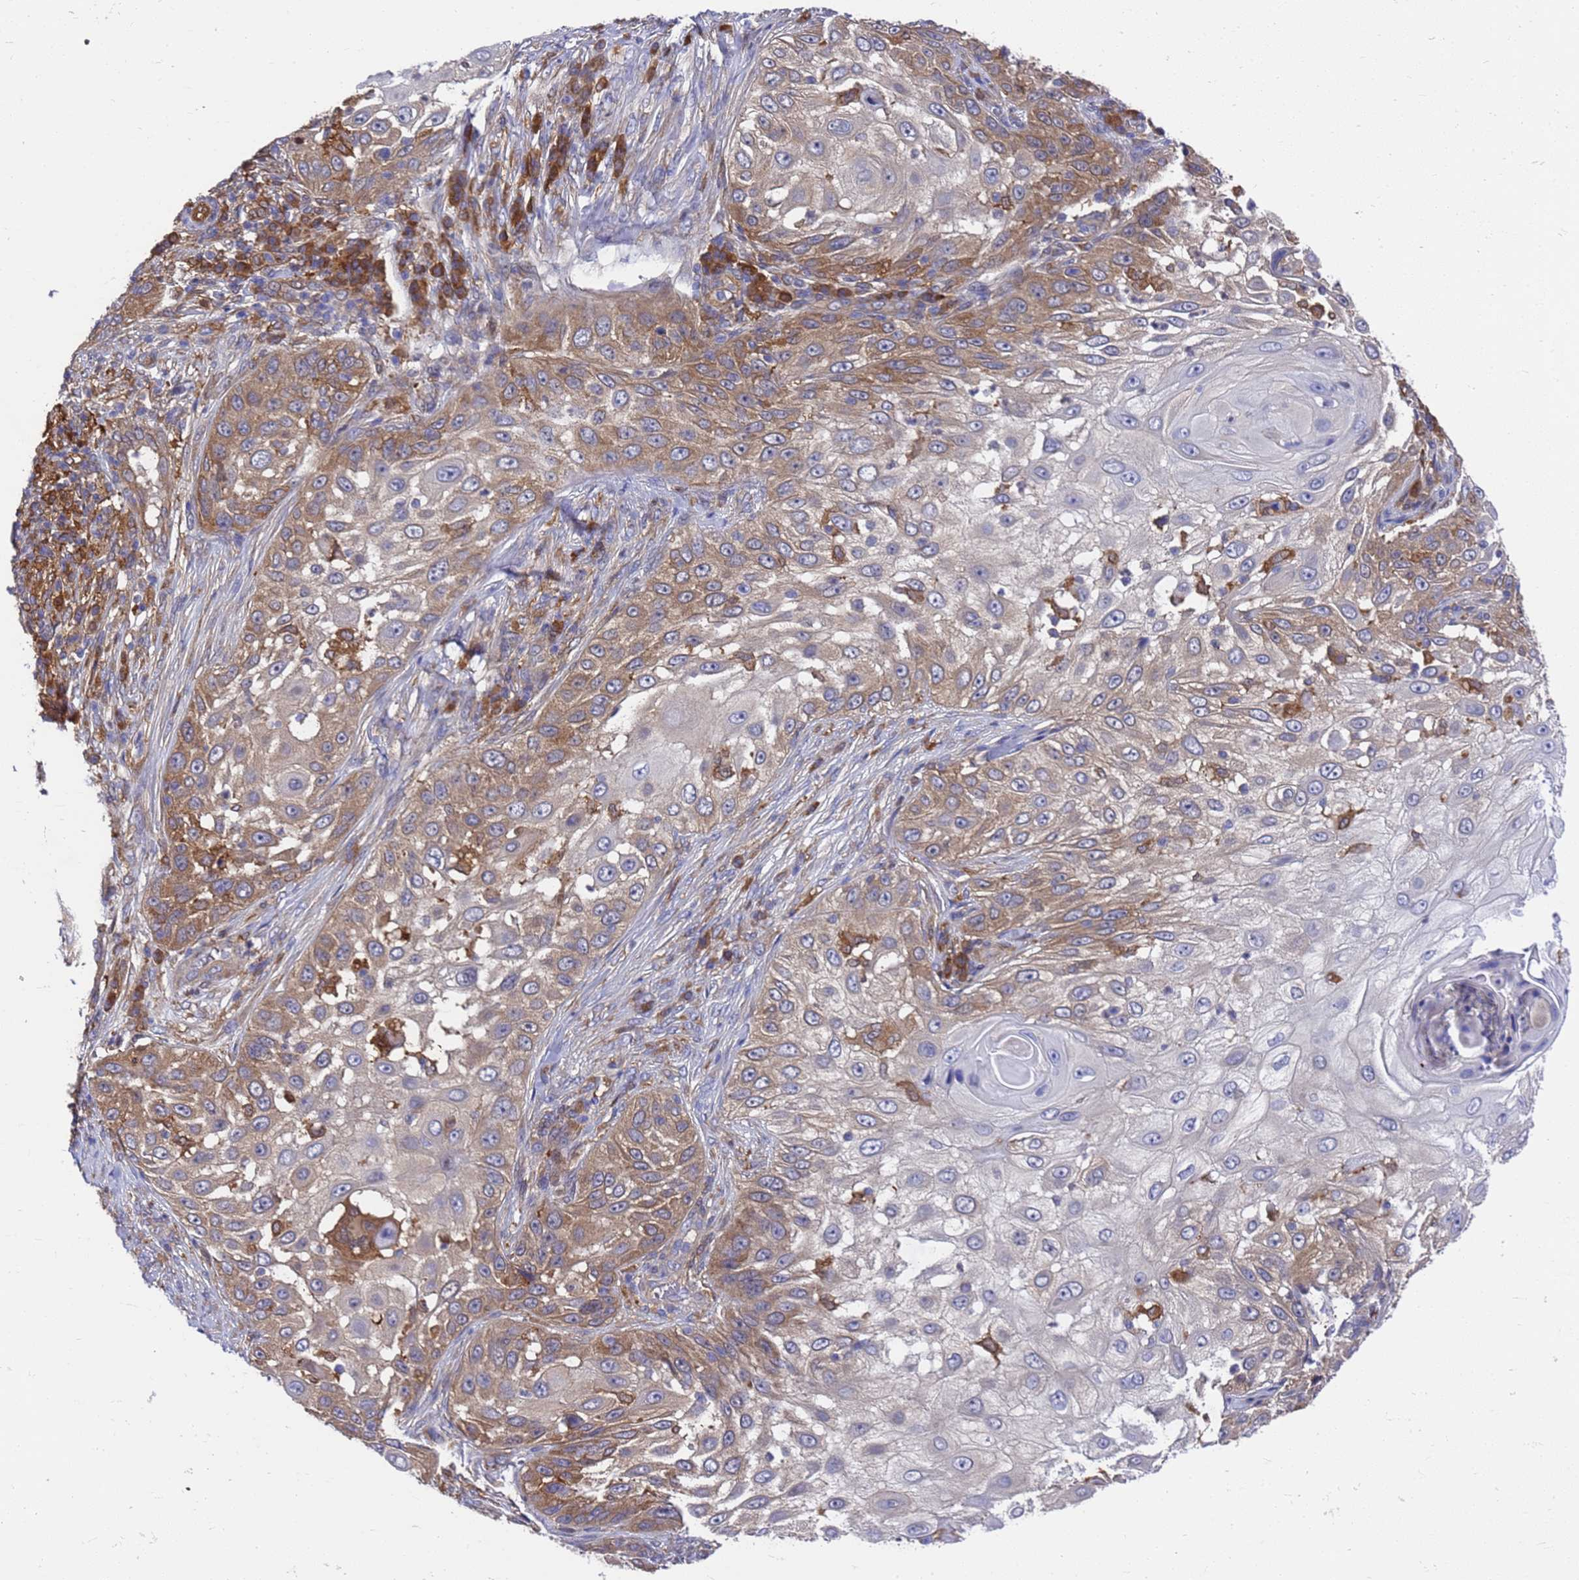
{"staining": {"intensity": "moderate", "quantity": "25%-75%", "location": "cytoplasmic/membranous"}, "tissue": "skin cancer", "cell_type": "Tumor cells", "image_type": "cancer", "snomed": [{"axis": "morphology", "description": "Squamous cell carcinoma, NOS"}, {"axis": "topography", "description": "Skin"}], "caption": "Brown immunohistochemical staining in human skin cancer demonstrates moderate cytoplasmic/membranous positivity in approximately 25%-75% of tumor cells.", "gene": "SLC35E2B", "patient": {"sex": "female", "age": 44}}